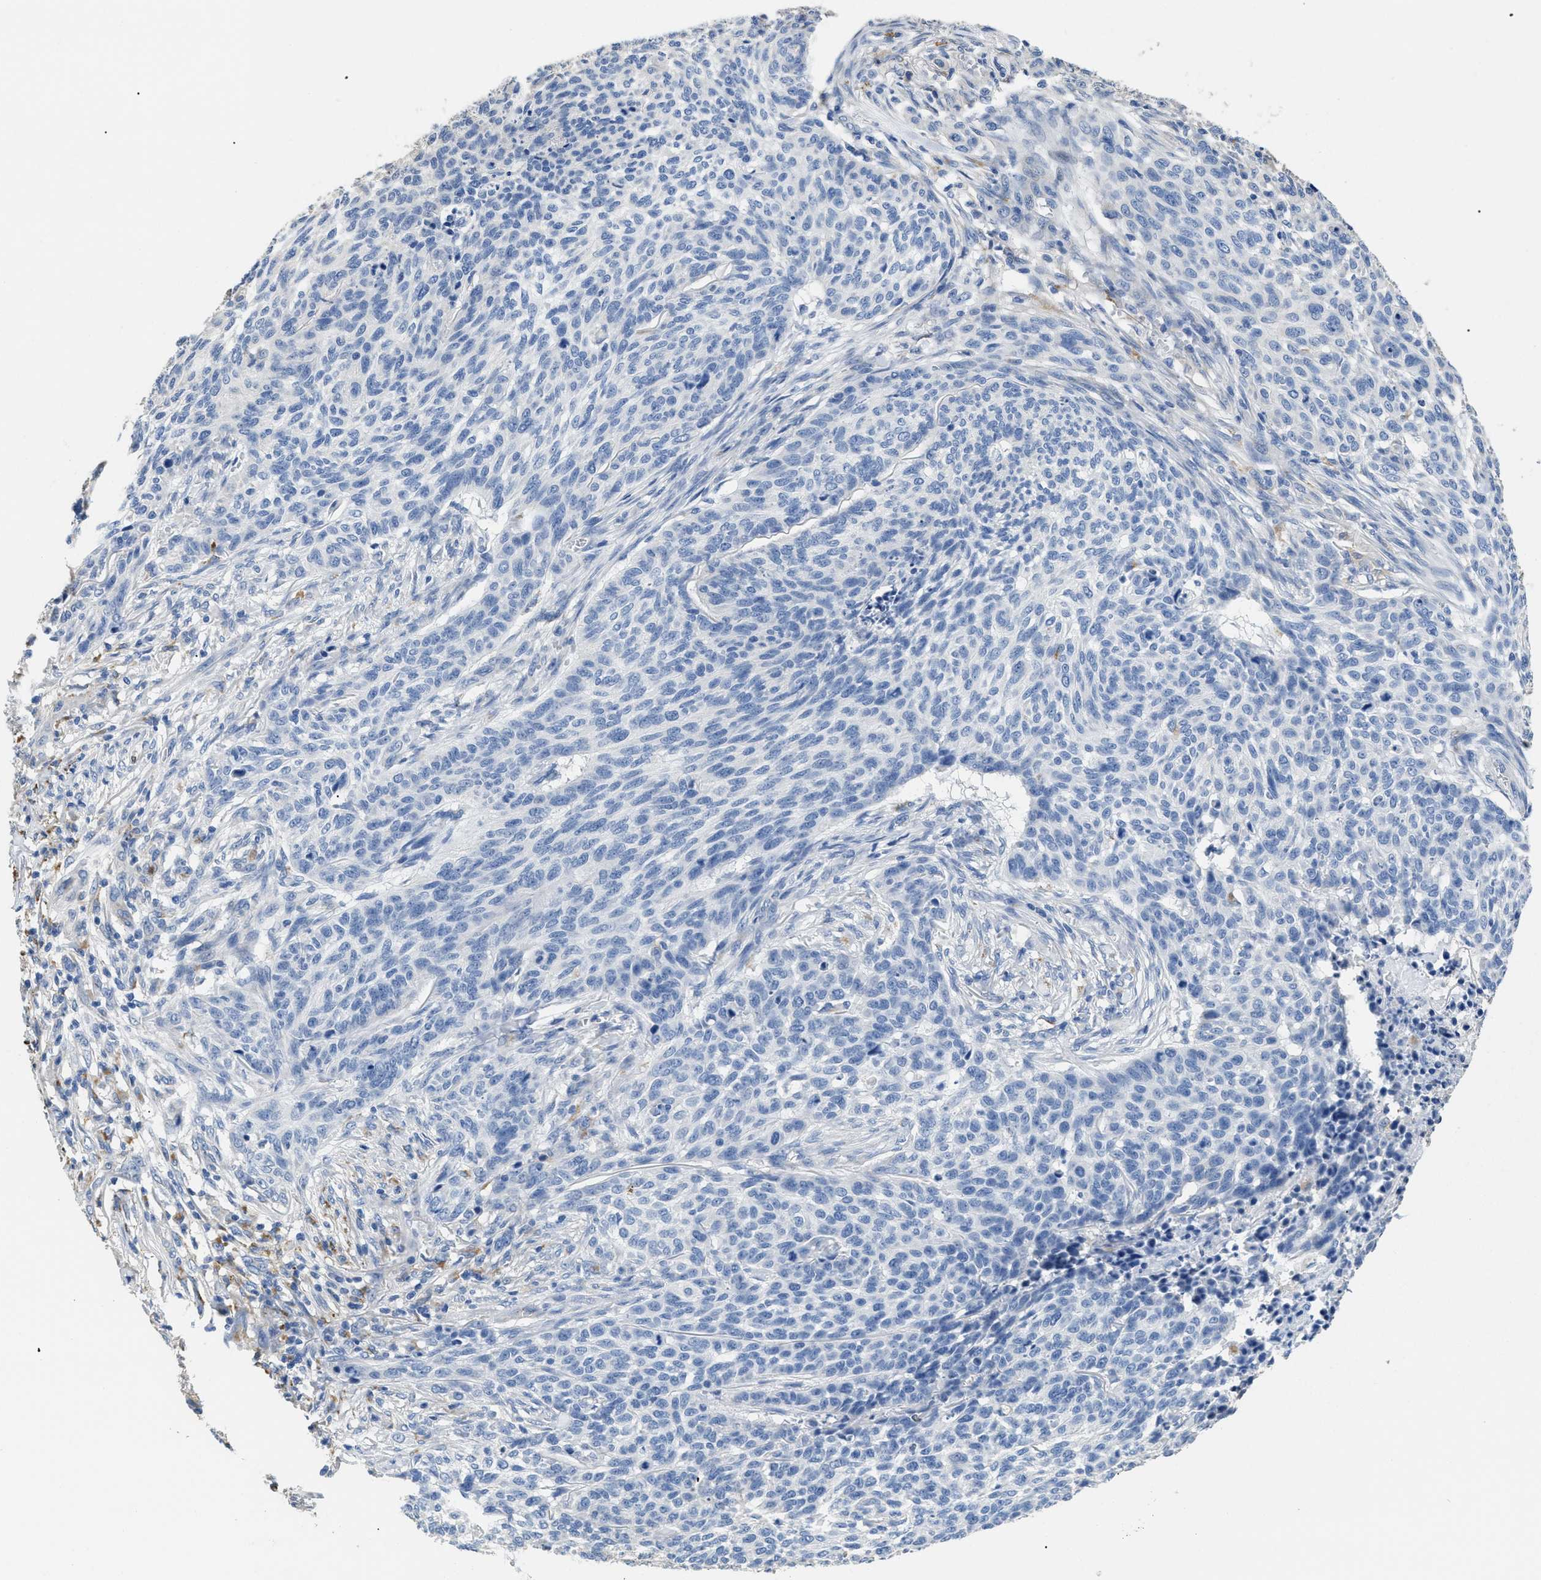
{"staining": {"intensity": "negative", "quantity": "none", "location": "none"}, "tissue": "skin cancer", "cell_type": "Tumor cells", "image_type": "cancer", "snomed": [{"axis": "morphology", "description": "Basal cell carcinoma"}, {"axis": "topography", "description": "Skin"}], "caption": "The micrograph demonstrates no significant staining in tumor cells of skin basal cell carcinoma.", "gene": "APOBEC2", "patient": {"sex": "male", "age": 85}}